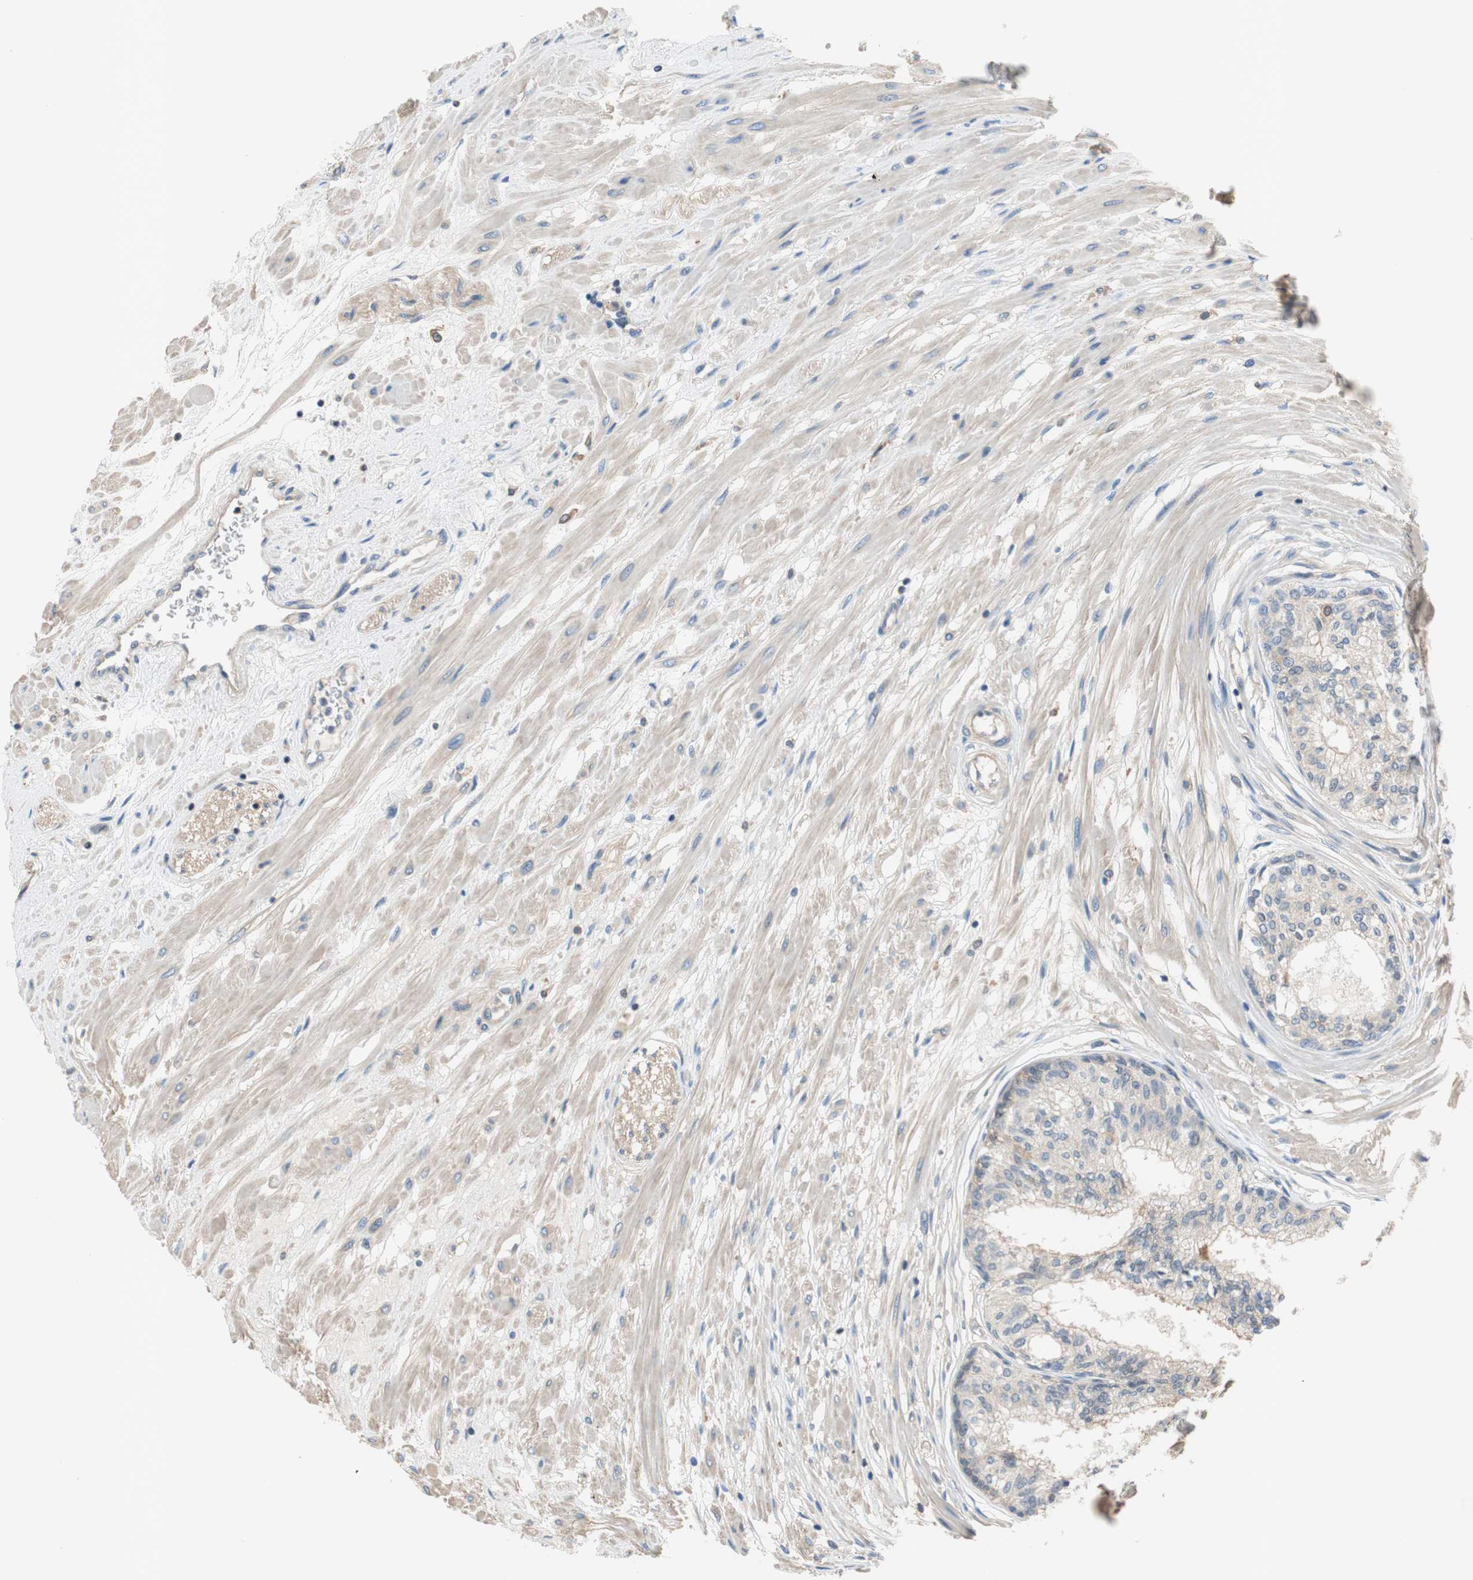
{"staining": {"intensity": "moderate", "quantity": ">75%", "location": "cytoplasmic/membranous"}, "tissue": "prostate", "cell_type": "Glandular cells", "image_type": "normal", "snomed": [{"axis": "morphology", "description": "Normal tissue, NOS"}, {"axis": "topography", "description": "Prostate"}, {"axis": "topography", "description": "Seminal veicle"}], "caption": "Immunohistochemistry (DAB) staining of unremarkable human prostate exhibits moderate cytoplasmic/membranous protein staining in approximately >75% of glandular cells. (Stains: DAB in brown, nuclei in blue, Microscopy: brightfield microscopy at high magnification).", "gene": "CALML3", "patient": {"sex": "male", "age": 60}}